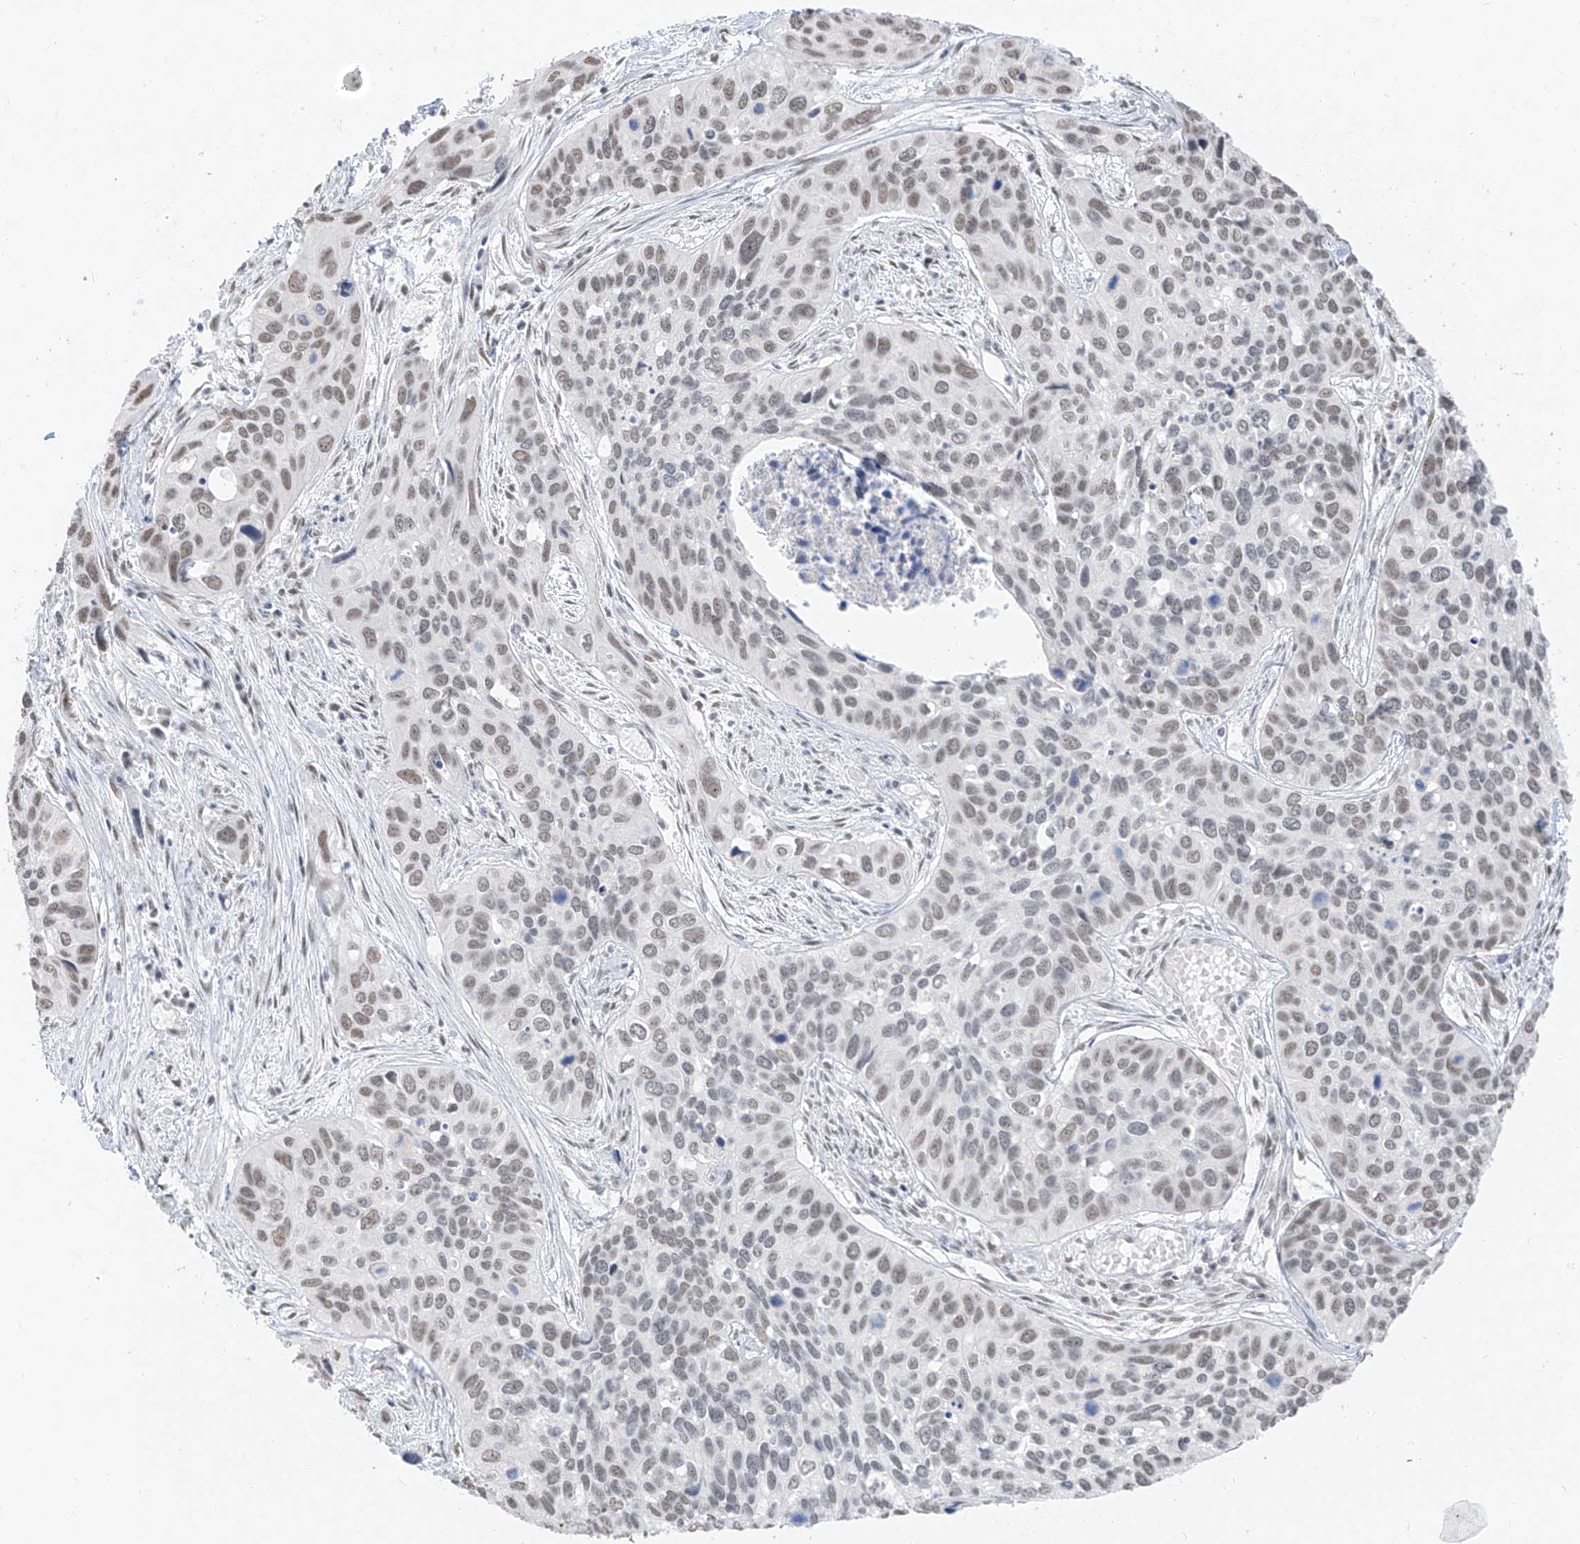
{"staining": {"intensity": "weak", "quantity": ">75%", "location": "nuclear"}, "tissue": "cervical cancer", "cell_type": "Tumor cells", "image_type": "cancer", "snomed": [{"axis": "morphology", "description": "Squamous cell carcinoma, NOS"}, {"axis": "topography", "description": "Cervix"}], "caption": "Immunohistochemical staining of human squamous cell carcinoma (cervical) demonstrates low levels of weak nuclear staining in approximately >75% of tumor cells.", "gene": "PGC", "patient": {"sex": "female", "age": 55}}